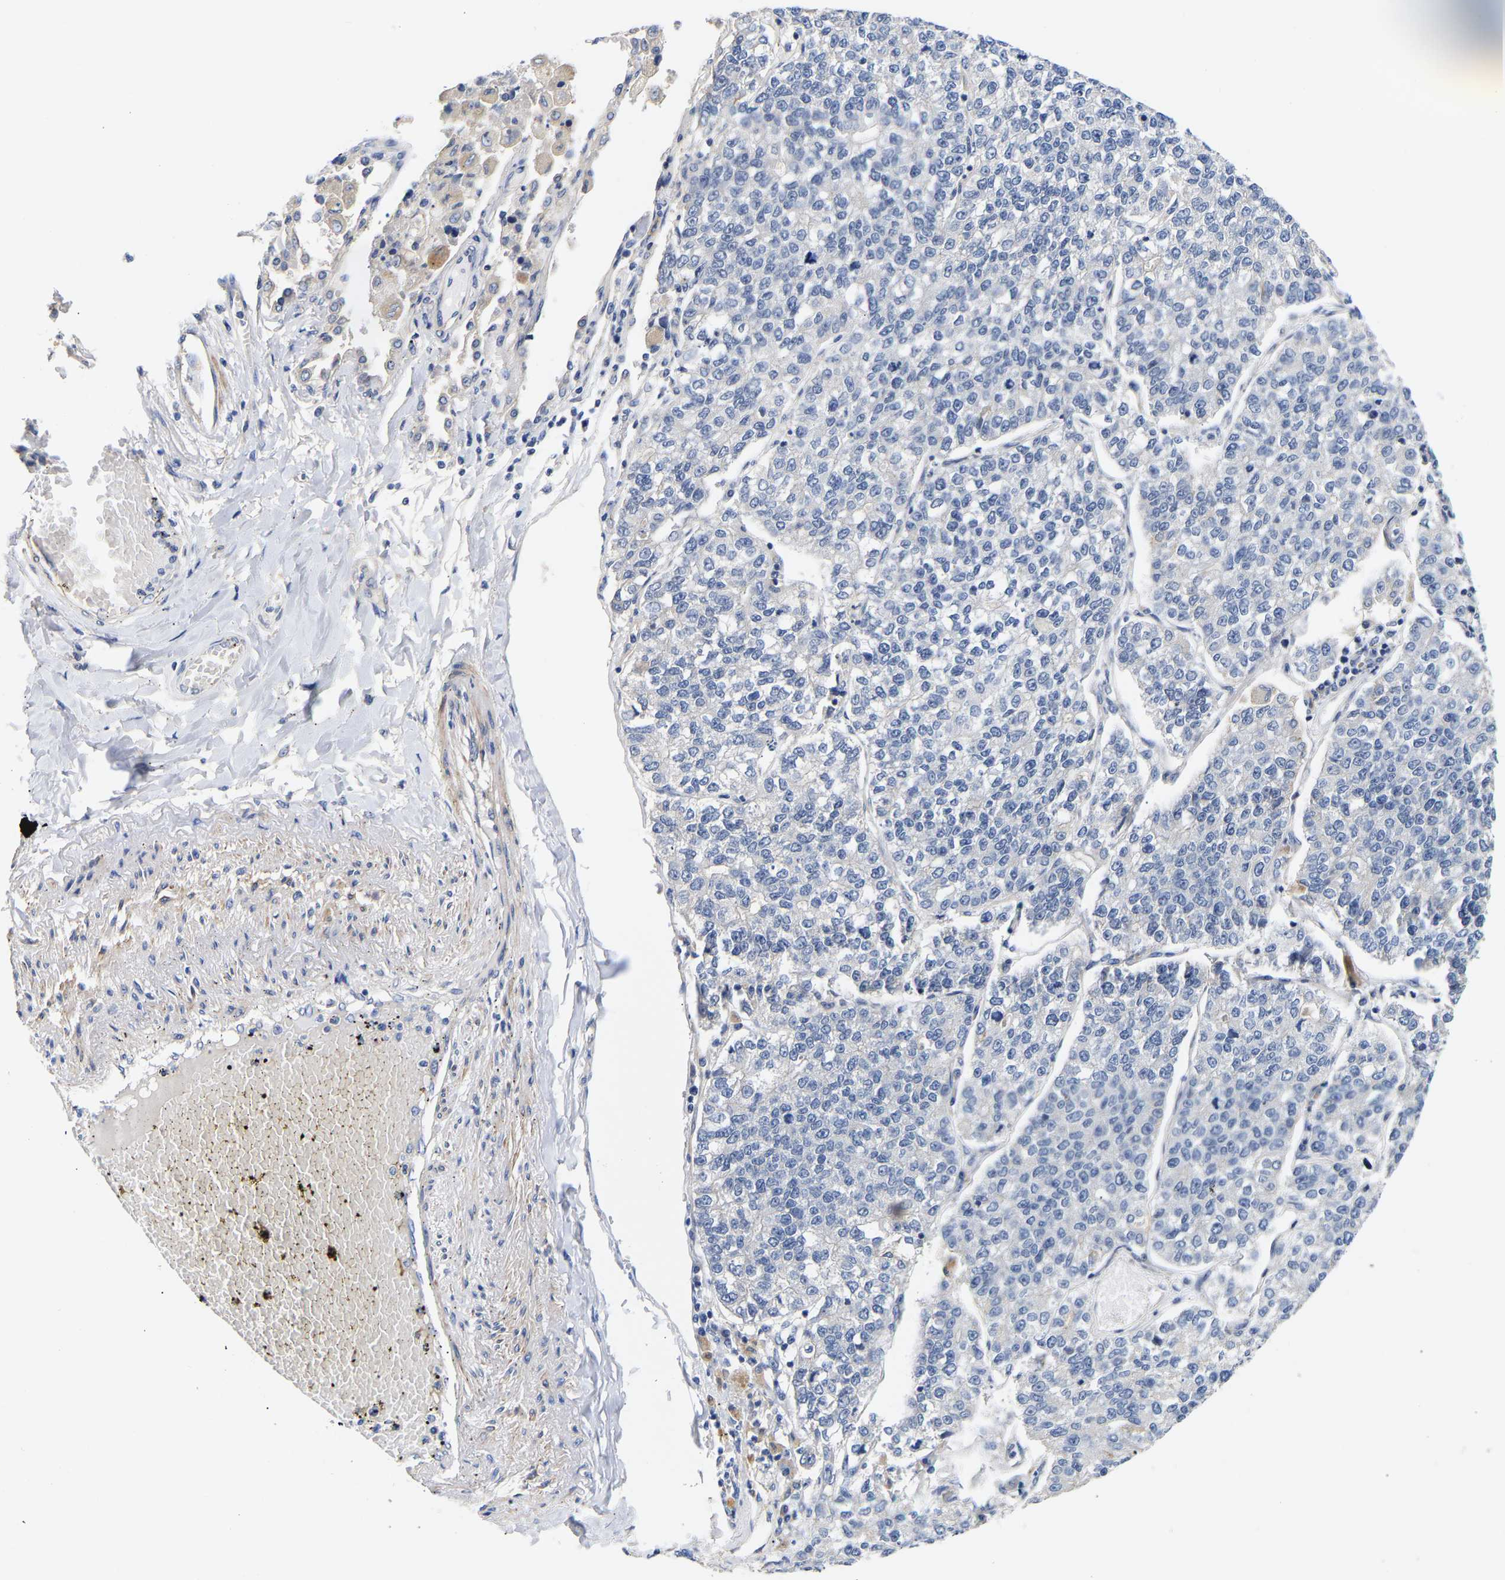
{"staining": {"intensity": "negative", "quantity": "none", "location": "none"}, "tissue": "lung cancer", "cell_type": "Tumor cells", "image_type": "cancer", "snomed": [{"axis": "morphology", "description": "Adenocarcinoma, NOS"}, {"axis": "topography", "description": "Lung"}], "caption": "Immunohistochemistry (IHC) image of neoplastic tissue: lung adenocarcinoma stained with DAB (3,3'-diaminobenzidine) reveals no significant protein staining in tumor cells.", "gene": "KASH5", "patient": {"sex": "male", "age": 49}}